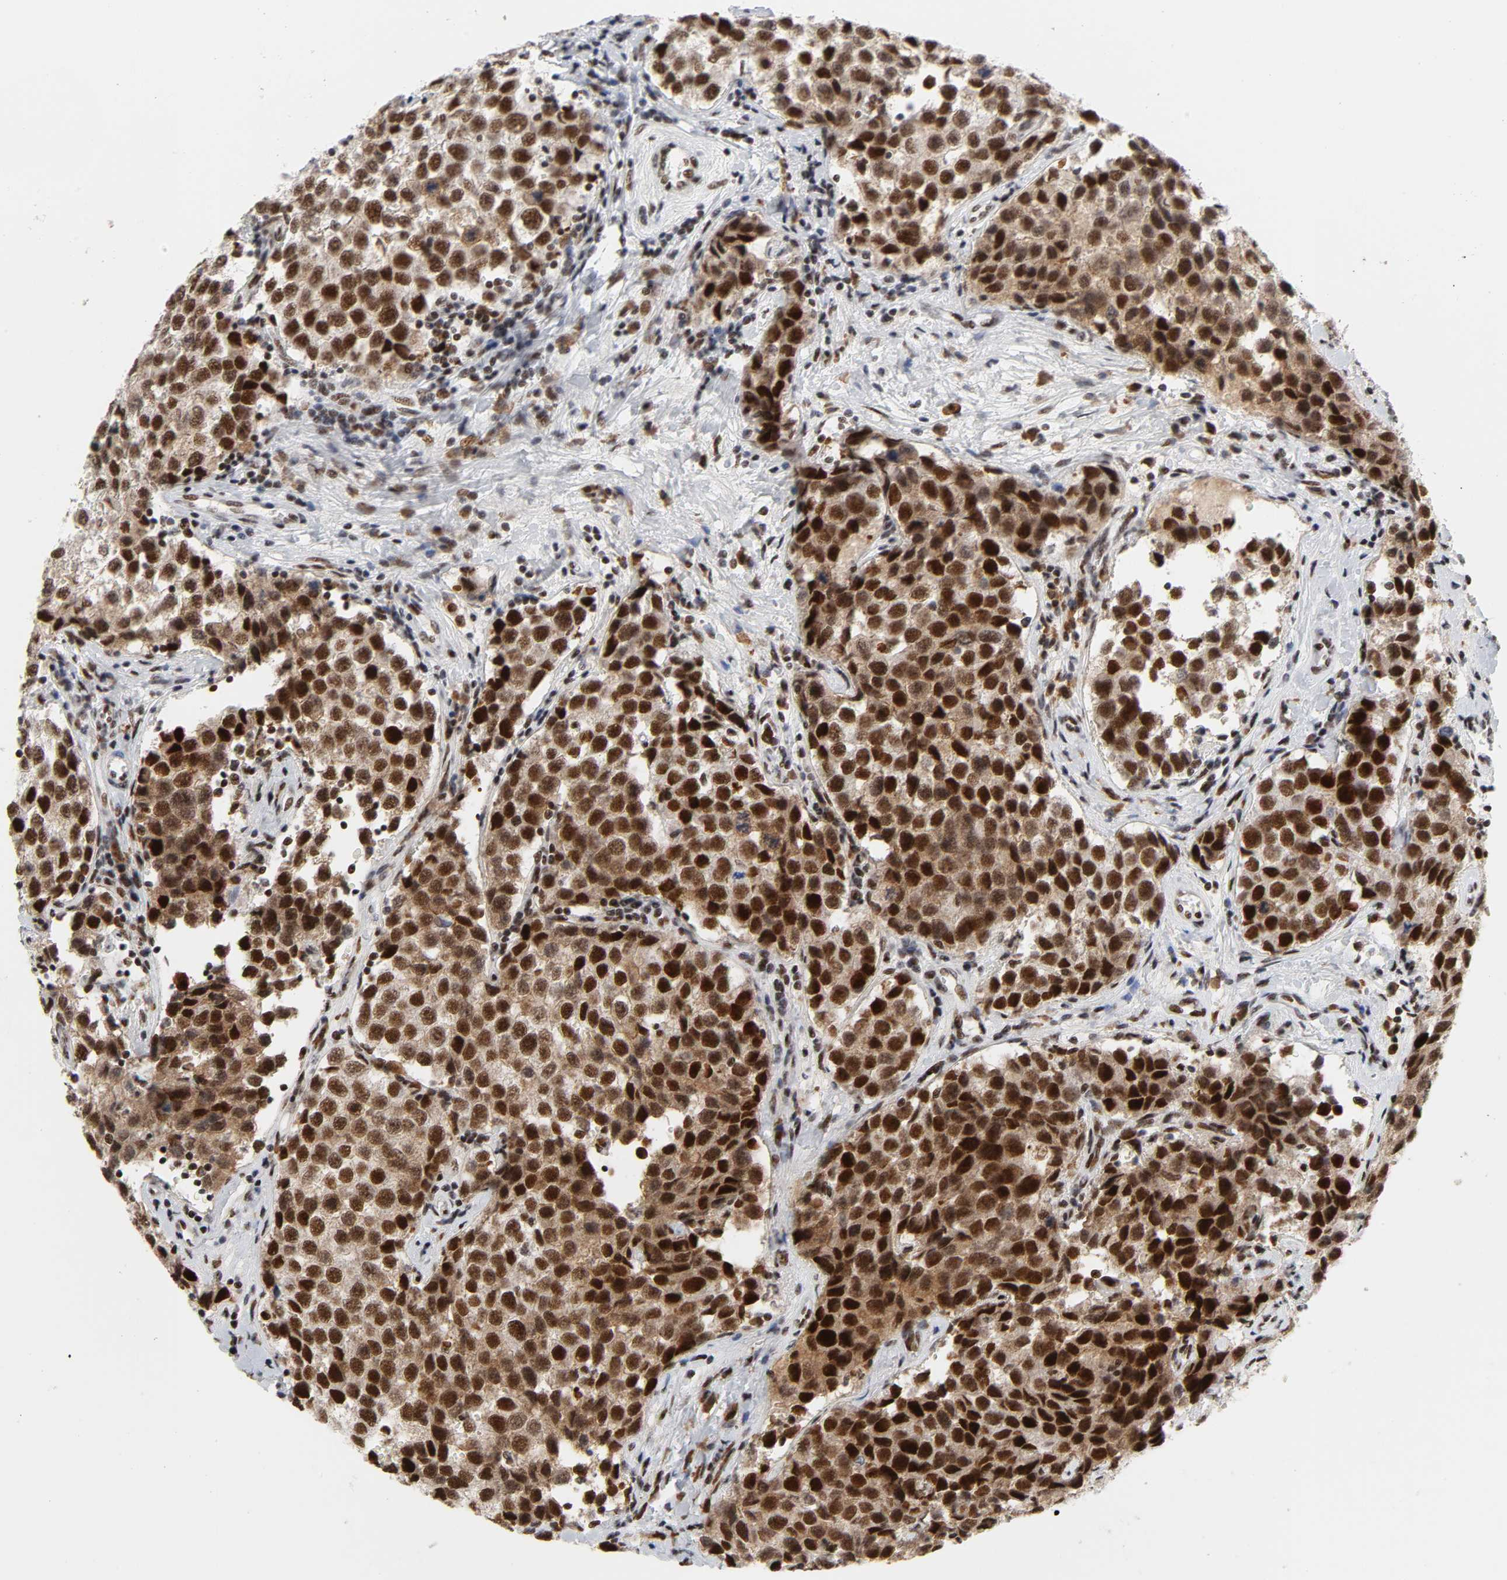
{"staining": {"intensity": "strong", "quantity": ">75%", "location": "nuclear"}, "tissue": "testis cancer", "cell_type": "Tumor cells", "image_type": "cancer", "snomed": [{"axis": "morphology", "description": "Seminoma, NOS"}, {"axis": "topography", "description": "Testis"}], "caption": "Protein staining shows strong nuclear expression in approximately >75% of tumor cells in testis cancer.", "gene": "CREBBP", "patient": {"sex": "male", "age": 39}}